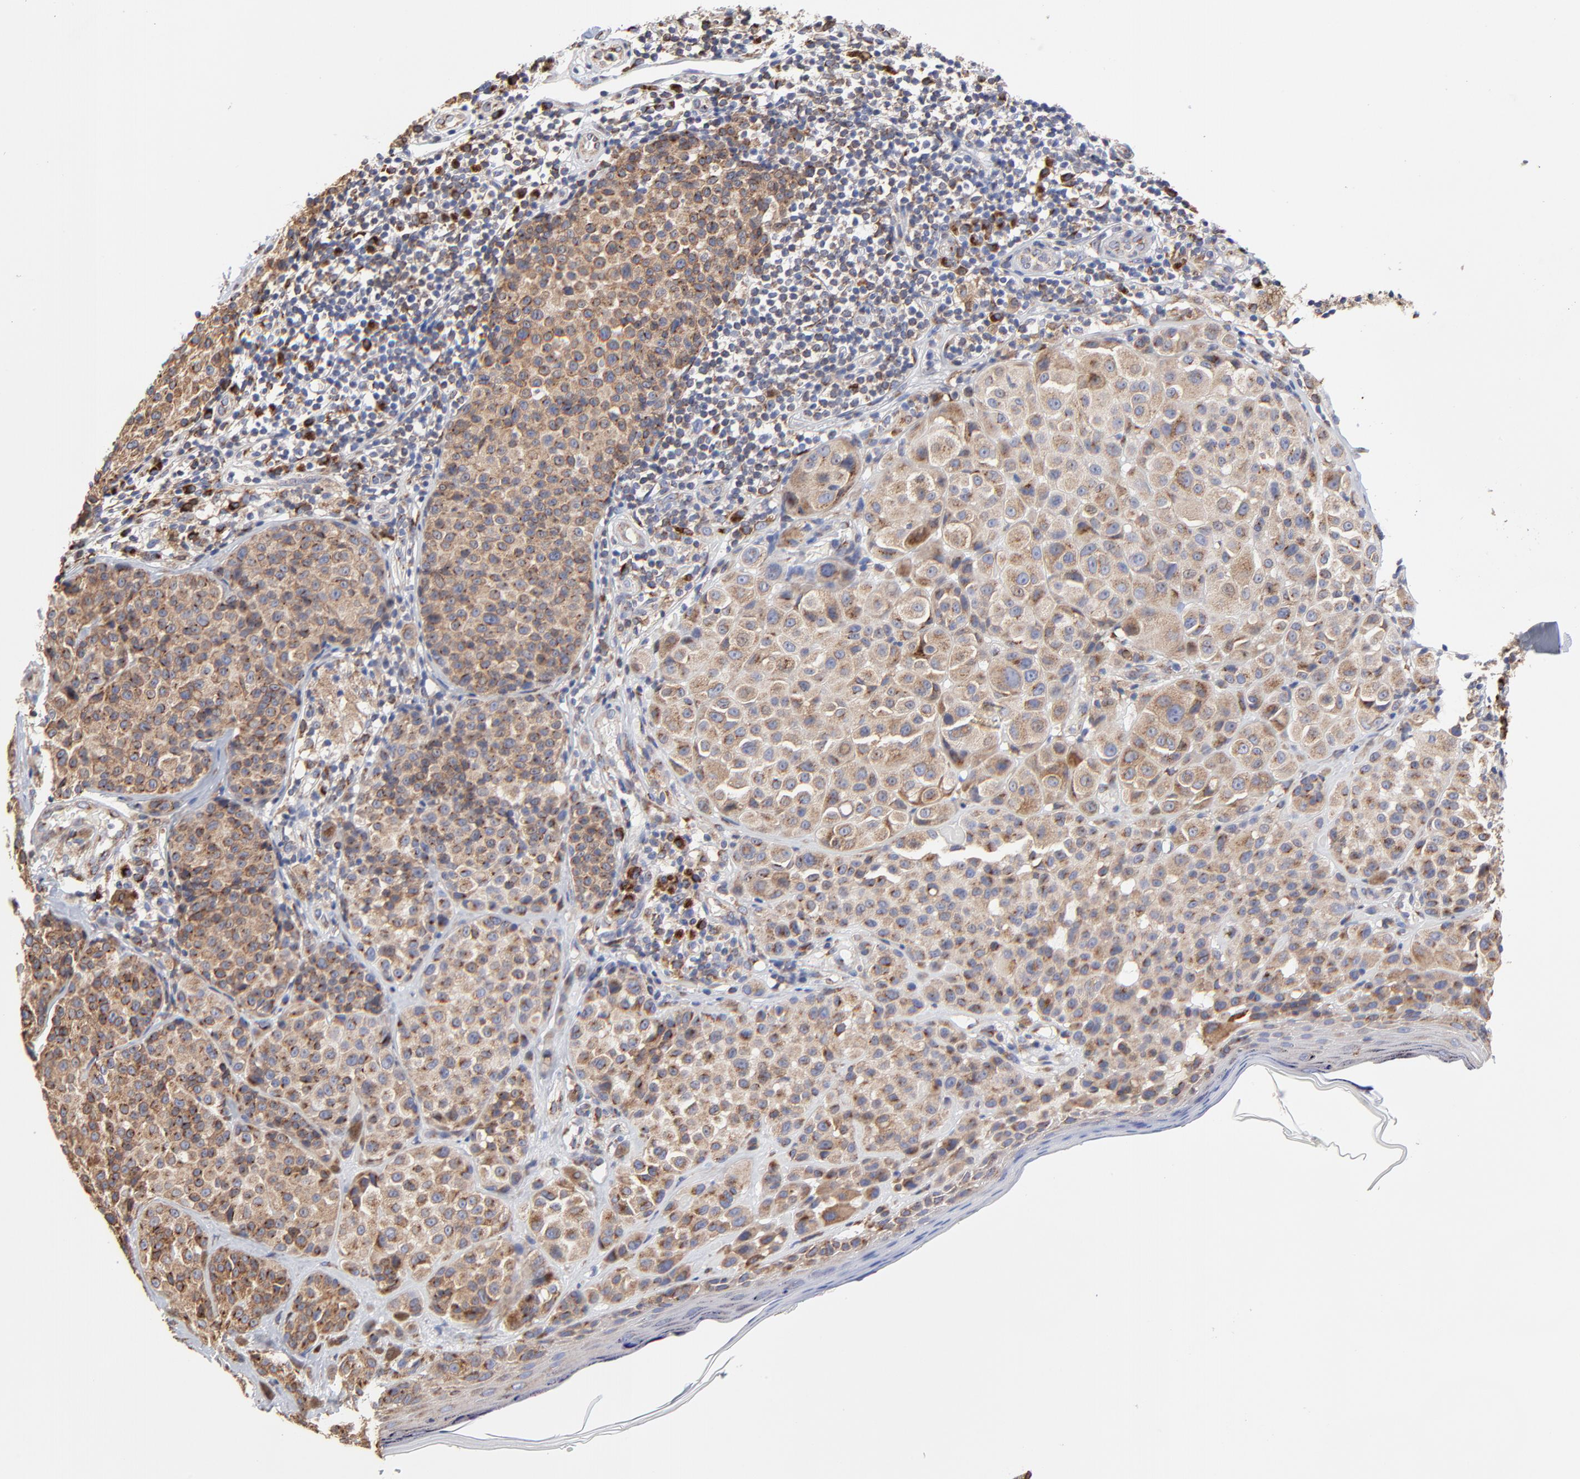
{"staining": {"intensity": "moderate", "quantity": ">75%", "location": "cytoplasmic/membranous"}, "tissue": "melanoma", "cell_type": "Tumor cells", "image_type": "cancer", "snomed": [{"axis": "morphology", "description": "Malignant melanoma, NOS"}, {"axis": "topography", "description": "Skin"}], "caption": "Brown immunohistochemical staining in melanoma demonstrates moderate cytoplasmic/membranous expression in approximately >75% of tumor cells.", "gene": "LMAN1", "patient": {"sex": "female", "age": 75}}